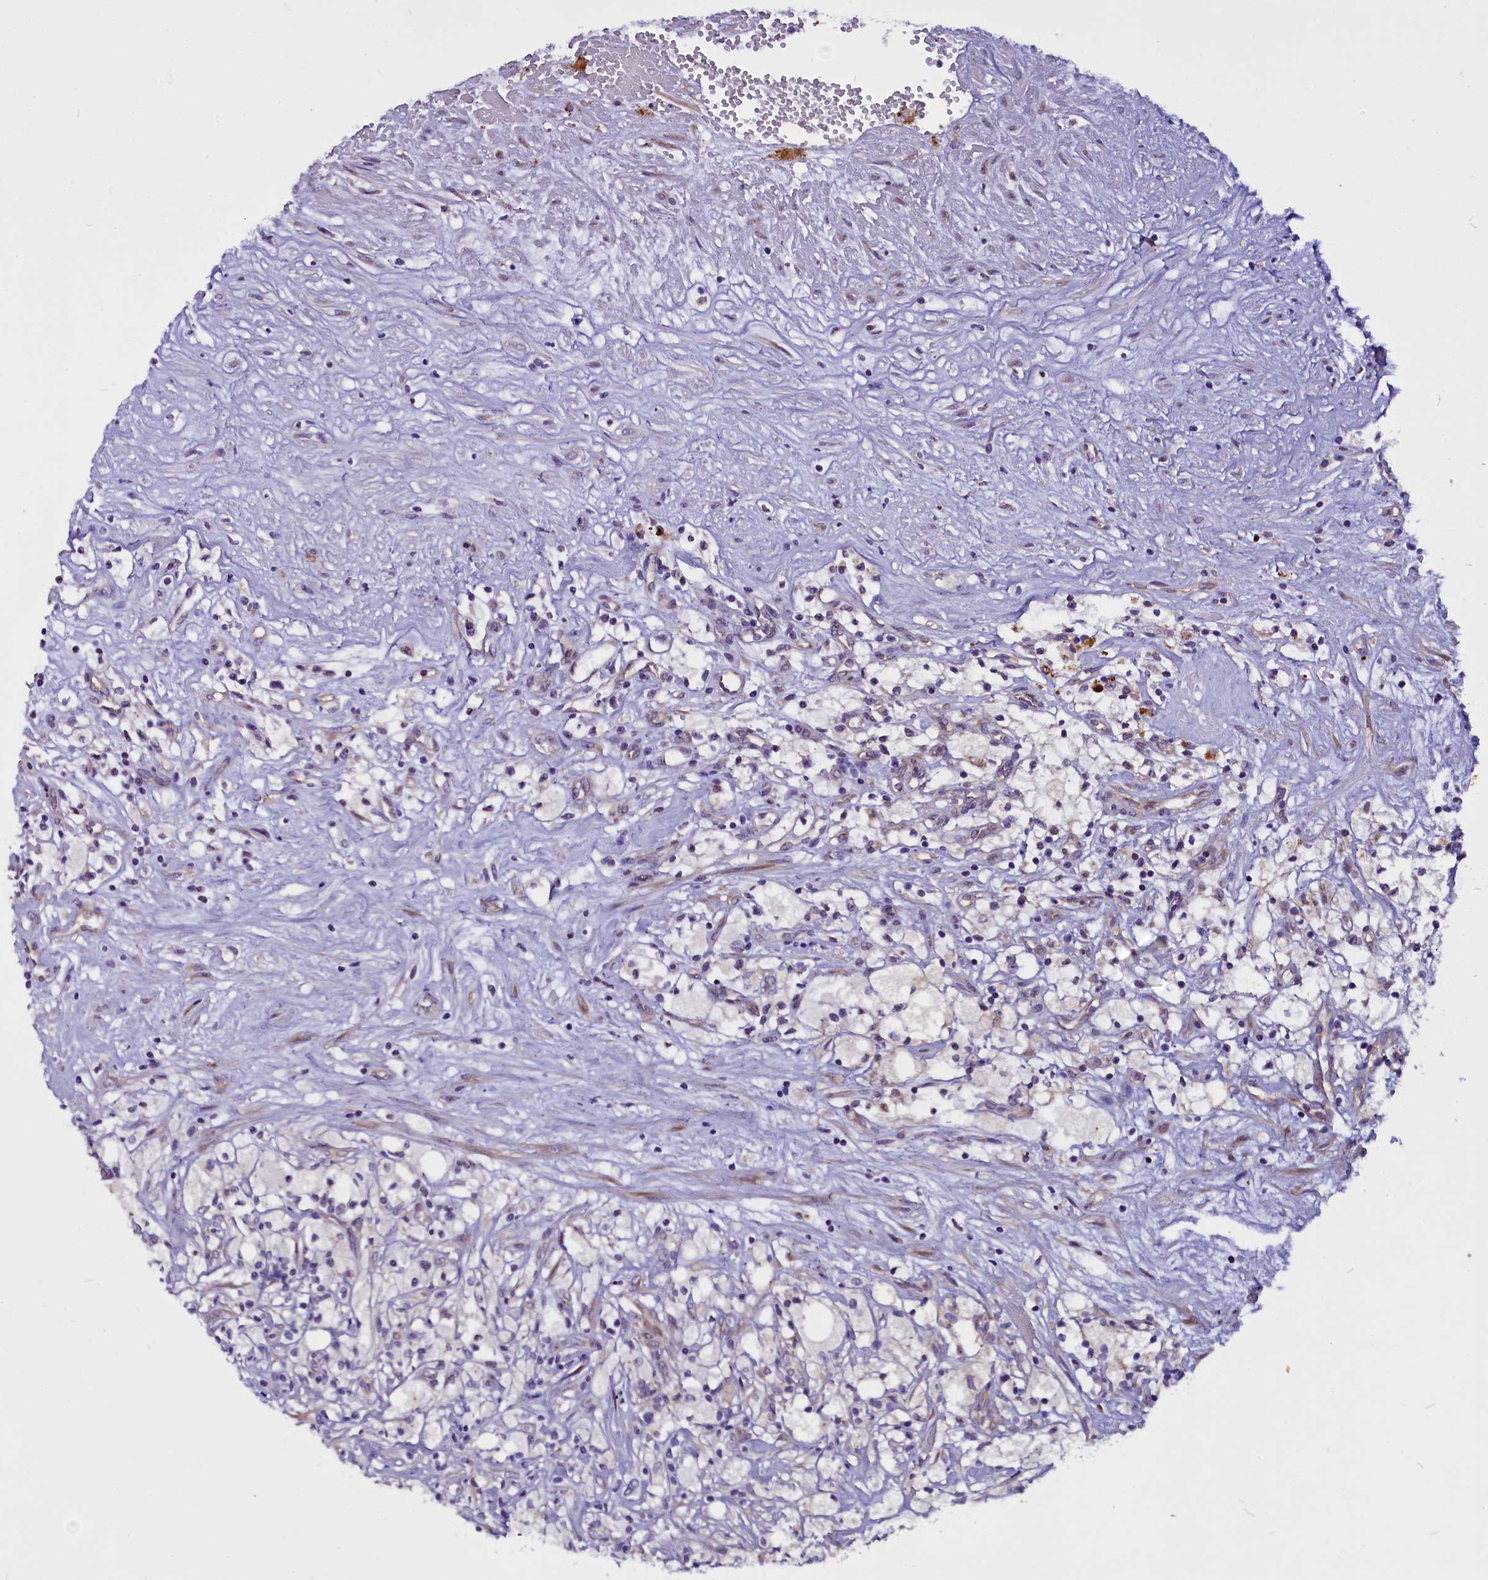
{"staining": {"intensity": "negative", "quantity": "none", "location": "none"}, "tissue": "renal cancer", "cell_type": "Tumor cells", "image_type": "cancer", "snomed": [{"axis": "morphology", "description": "Adenocarcinoma, NOS"}, {"axis": "topography", "description": "Kidney"}], "caption": "The image displays no significant expression in tumor cells of renal cancer (adenocarcinoma).", "gene": "CEP170", "patient": {"sex": "male", "age": 59}}